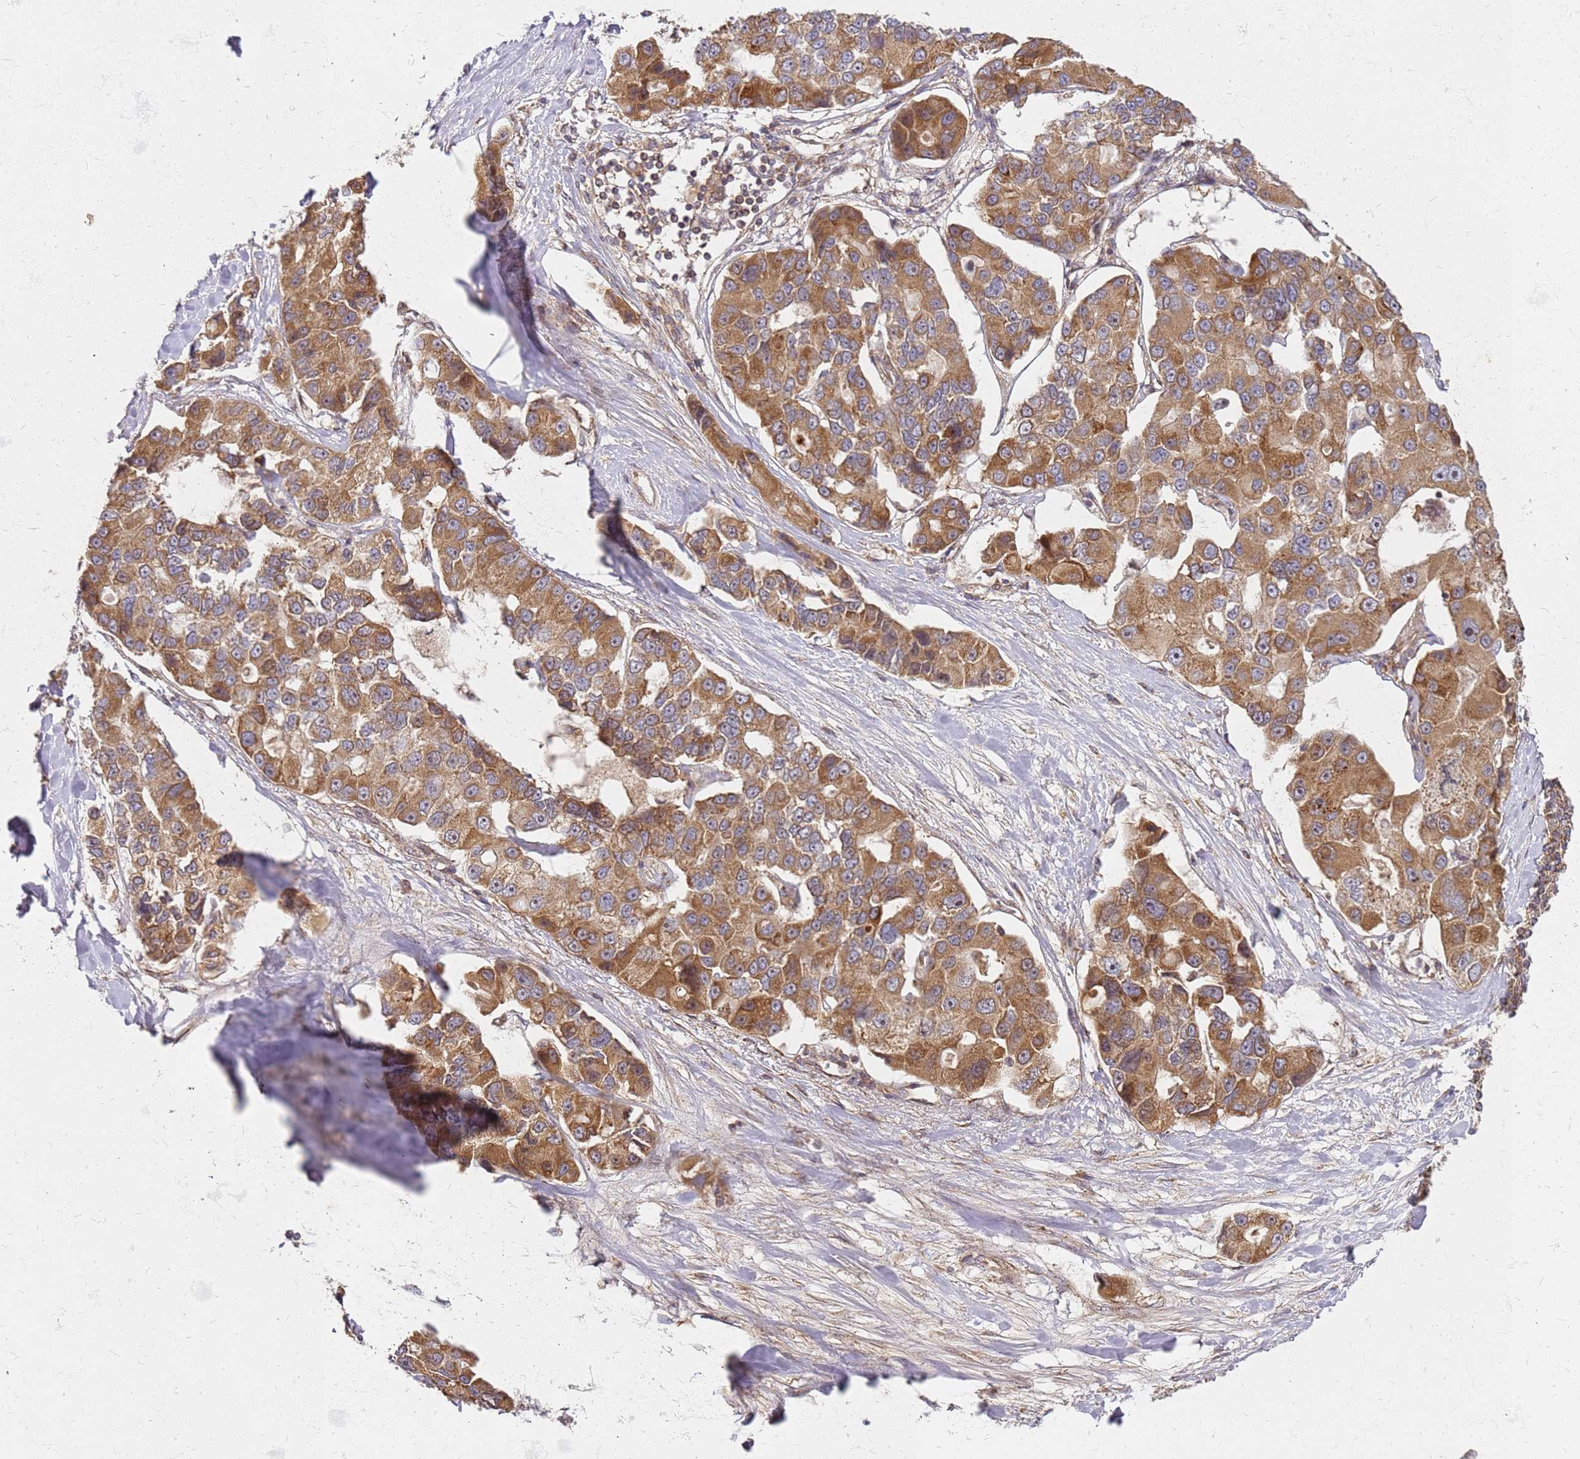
{"staining": {"intensity": "moderate", "quantity": ">75%", "location": "cytoplasmic/membranous"}, "tissue": "lung cancer", "cell_type": "Tumor cells", "image_type": "cancer", "snomed": [{"axis": "morphology", "description": "Adenocarcinoma, NOS"}, {"axis": "topography", "description": "Lung"}], "caption": "IHC image of lung cancer (adenocarcinoma) stained for a protein (brown), which reveals medium levels of moderate cytoplasmic/membranous staining in approximately >75% of tumor cells.", "gene": "CCDC159", "patient": {"sex": "female", "age": 54}}